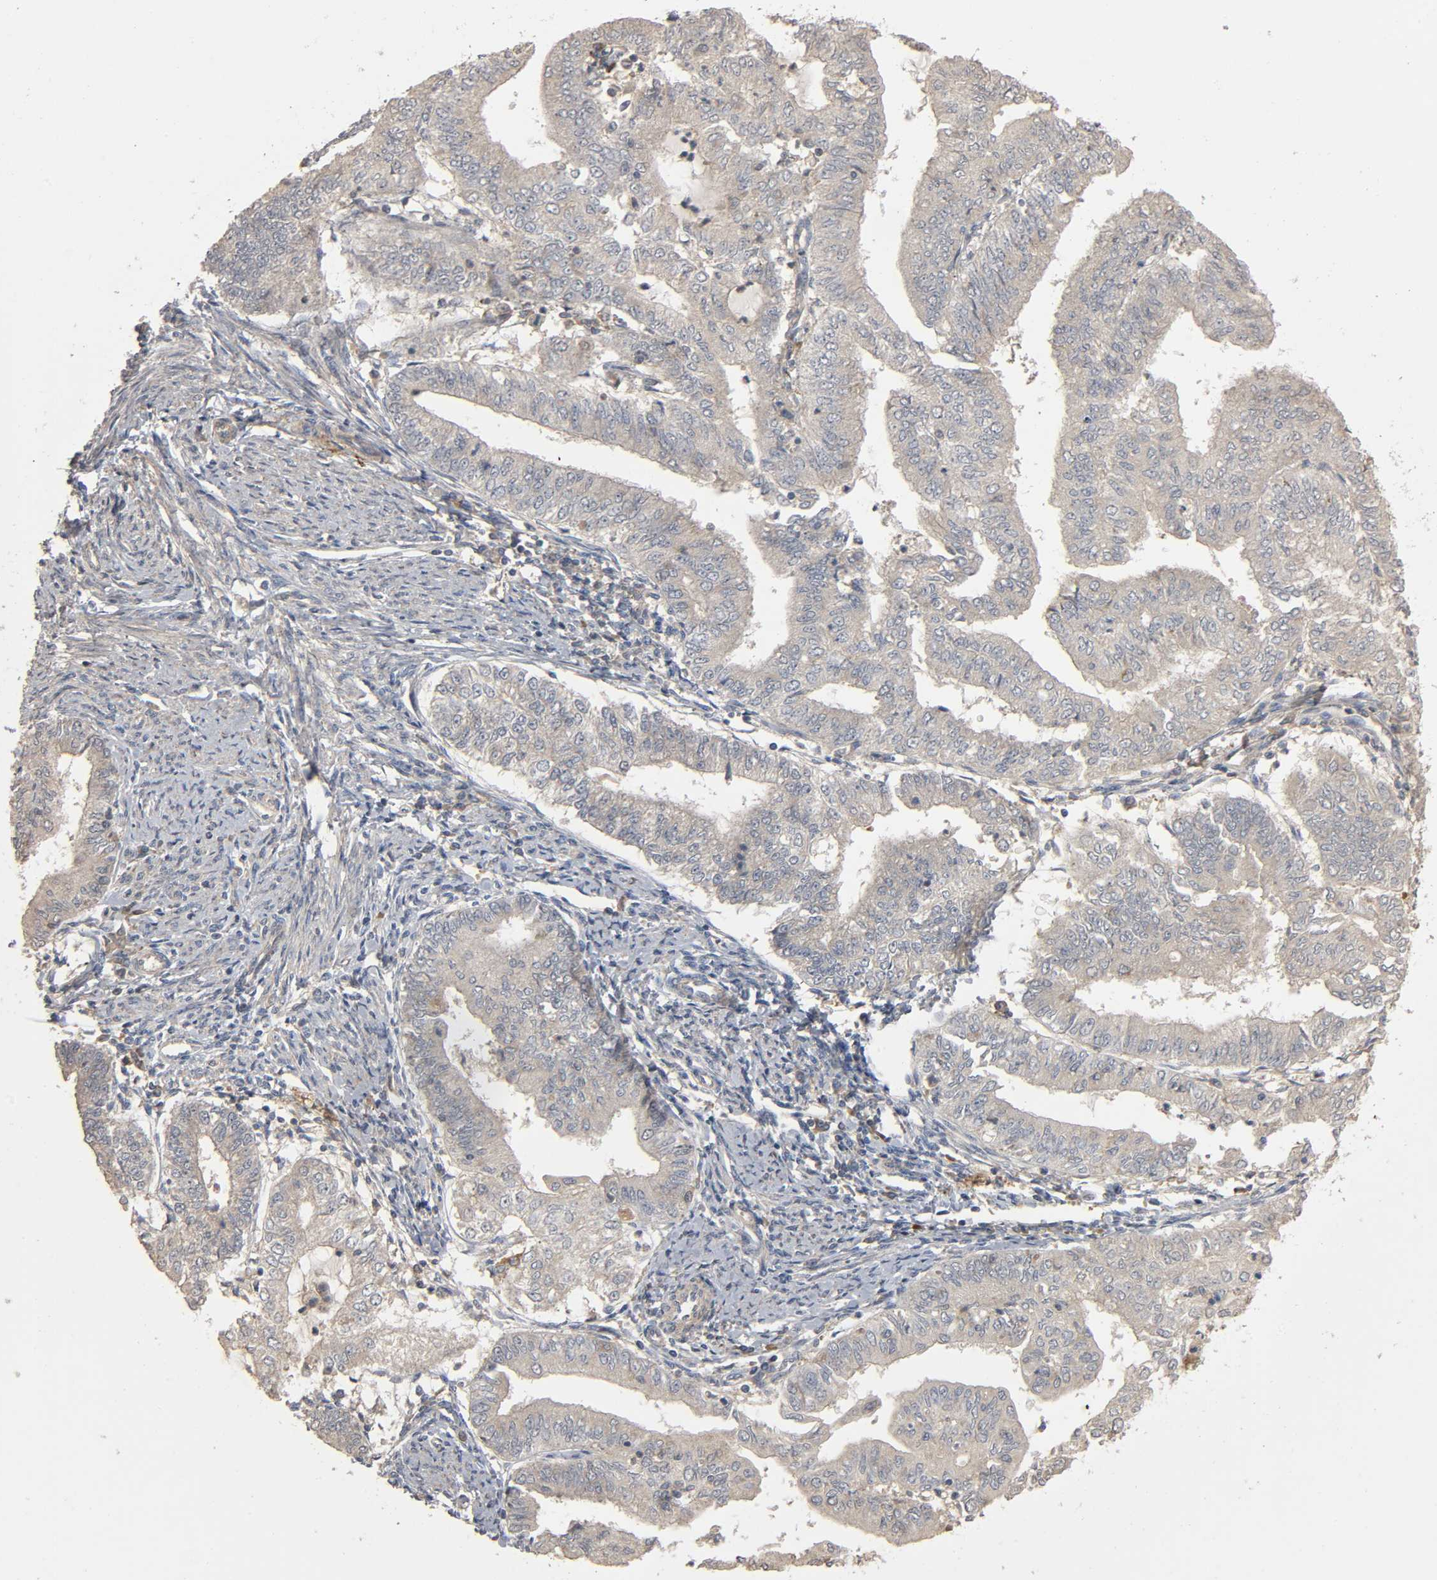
{"staining": {"intensity": "negative", "quantity": "none", "location": "none"}, "tissue": "endometrial cancer", "cell_type": "Tumor cells", "image_type": "cancer", "snomed": [{"axis": "morphology", "description": "Adenocarcinoma, NOS"}, {"axis": "topography", "description": "Endometrium"}], "caption": "Tumor cells show no significant expression in adenocarcinoma (endometrial). (DAB (3,3'-diaminobenzidine) immunohistochemistry, high magnification).", "gene": "SGSM1", "patient": {"sex": "female", "age": 66}}